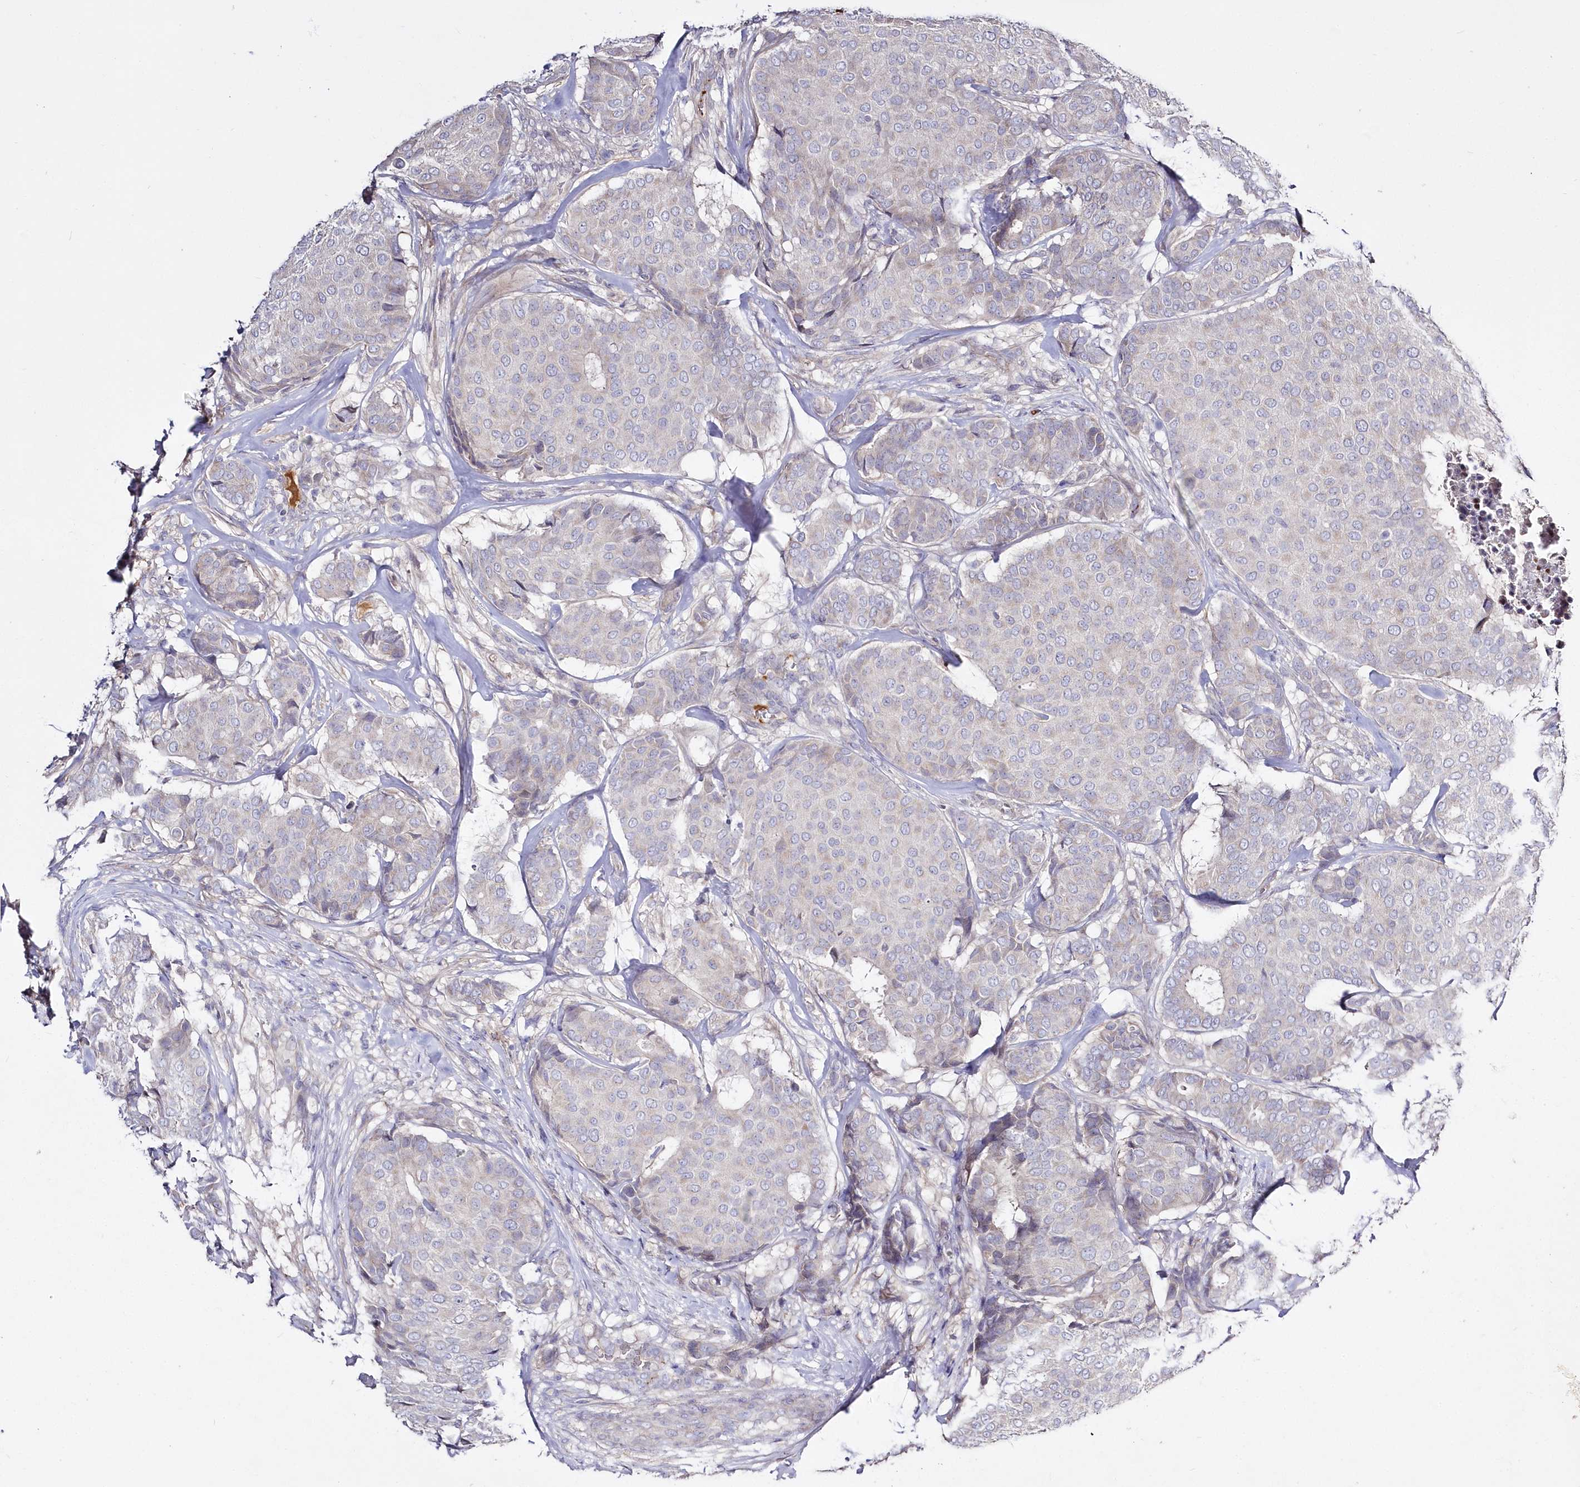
{"staining": {"intensity": "negative", "quantity": "none", "location": "none"}, "tissue": "breast cancer", "cell_type": "Tumor cells", "image_type": "cancer", "snomed": [{"axis": "morphology", "description": "Duct carcinoma"}, {"axis": "topography", "description": "Breast"}], "caption": "IHC micrograph of neoplastic tissue: human breast cancer (intraductal carcinoma) stained with DAB (3,3'-diaminobenzidine) displays no significant protein staining in tumor cells. (Stains: DAB (3,3'-diaminobenzidine) immunohistochemistry (IHC) with hematoxylin counter stain, Microscopy: brightfield microscopy at high magnification).", "gene": "WBP1L", "patient": {"sex": "female", "age": 75}}